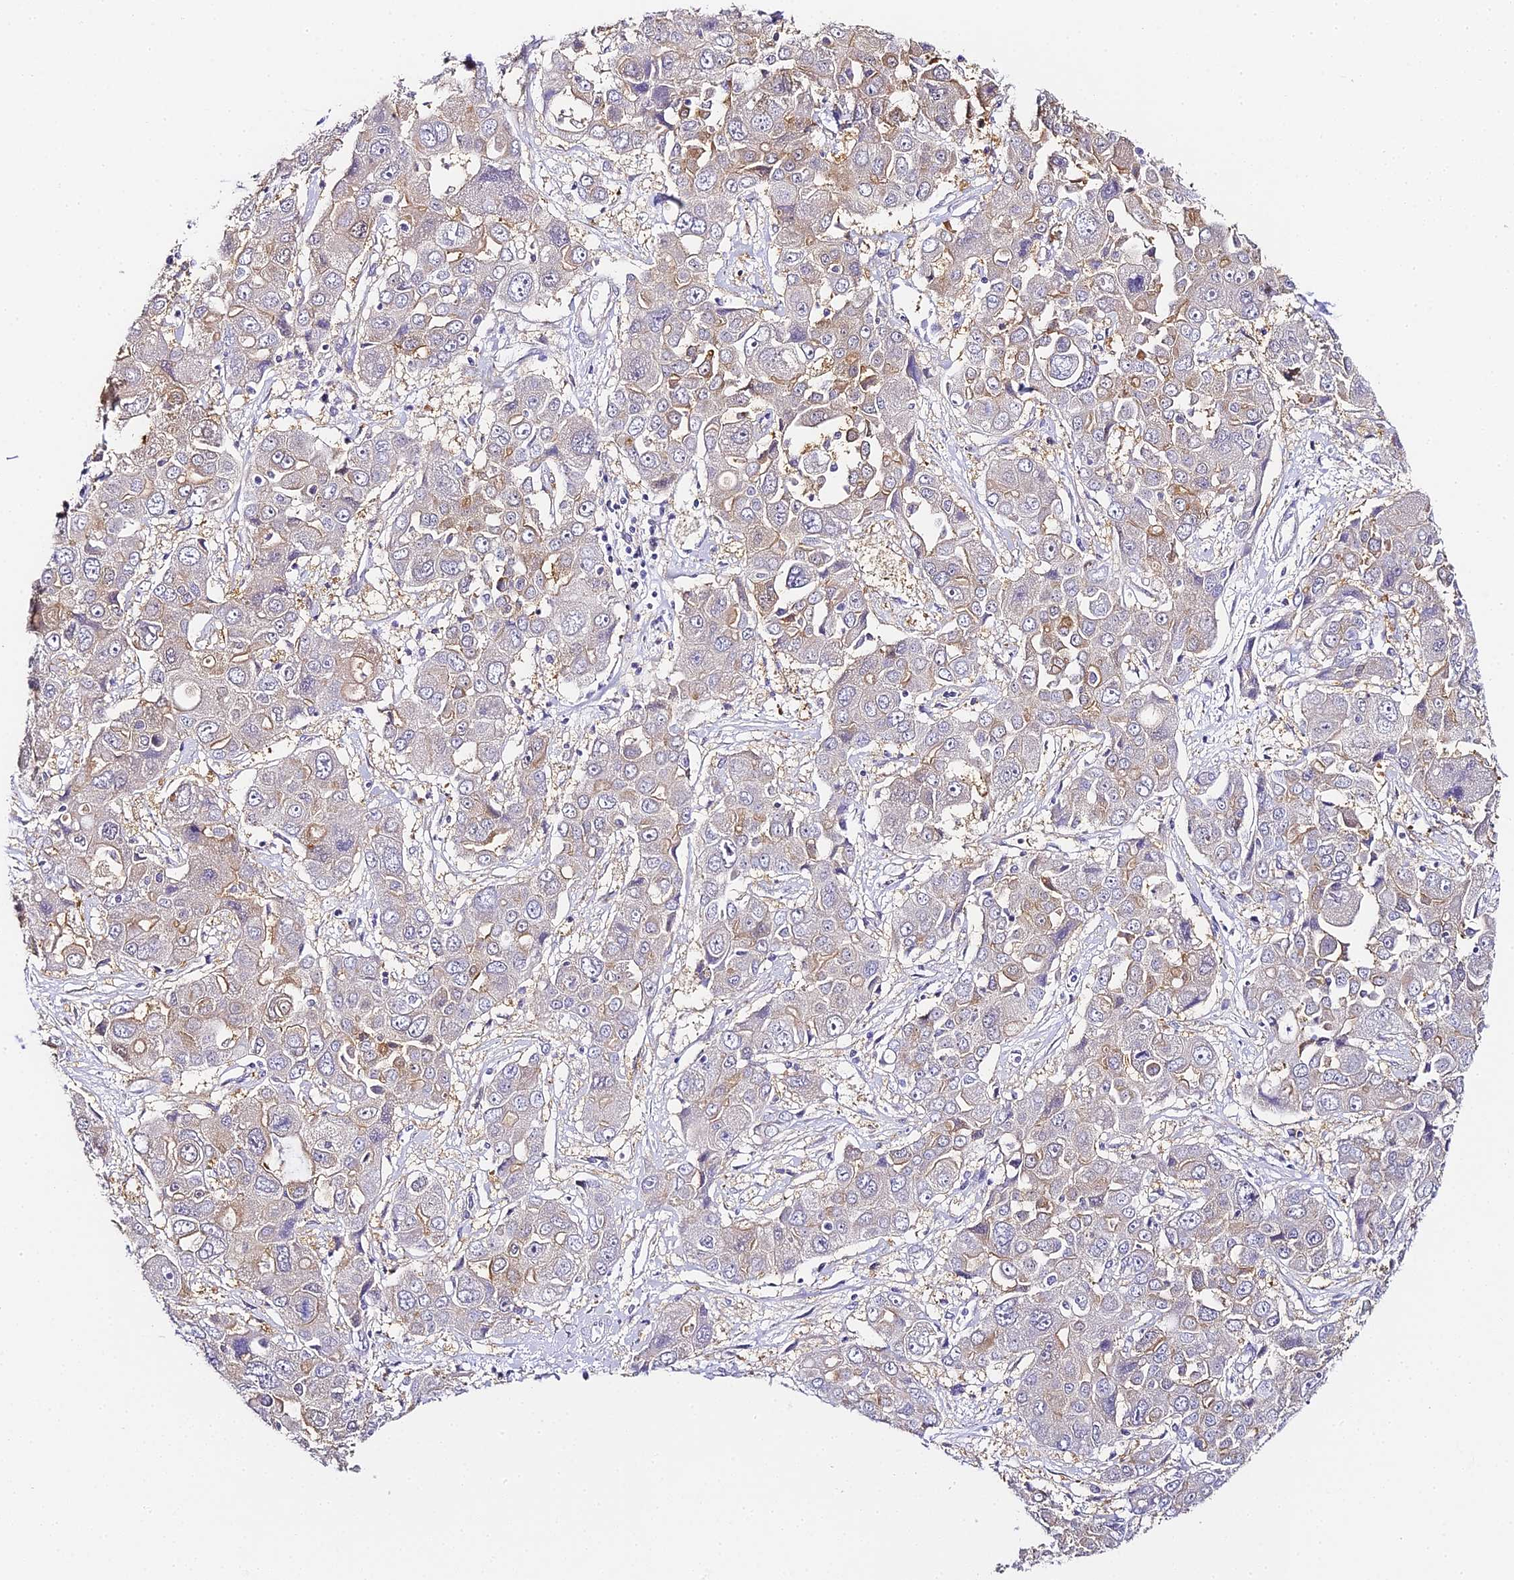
{"staining": {"intensity": "weak", "quantity": "<25%", "location": "cytoplasmic/membranous"}, "tissue": "liver cancer", "cell_type": "Tumor cells", "image_type": "cancer", "snomed": [{"axis": "morphology", "description": "Cholangiocarcinoma"}, {"axis": "topography", "description": "Liver"}], "caption": "Protein analysis of liver cholangiocarcinoma reveals no significant expression in tumor cells. The staining was performed using DAB (3,3'-diaminobenzidine) to visualize the protein expression in brown, while the nuclei were stained in blue with hematoxylin (Magnification: 20x).", "gene": "ABHD14A-ACY1", "patient": {"sex": "male", "age": 67}}